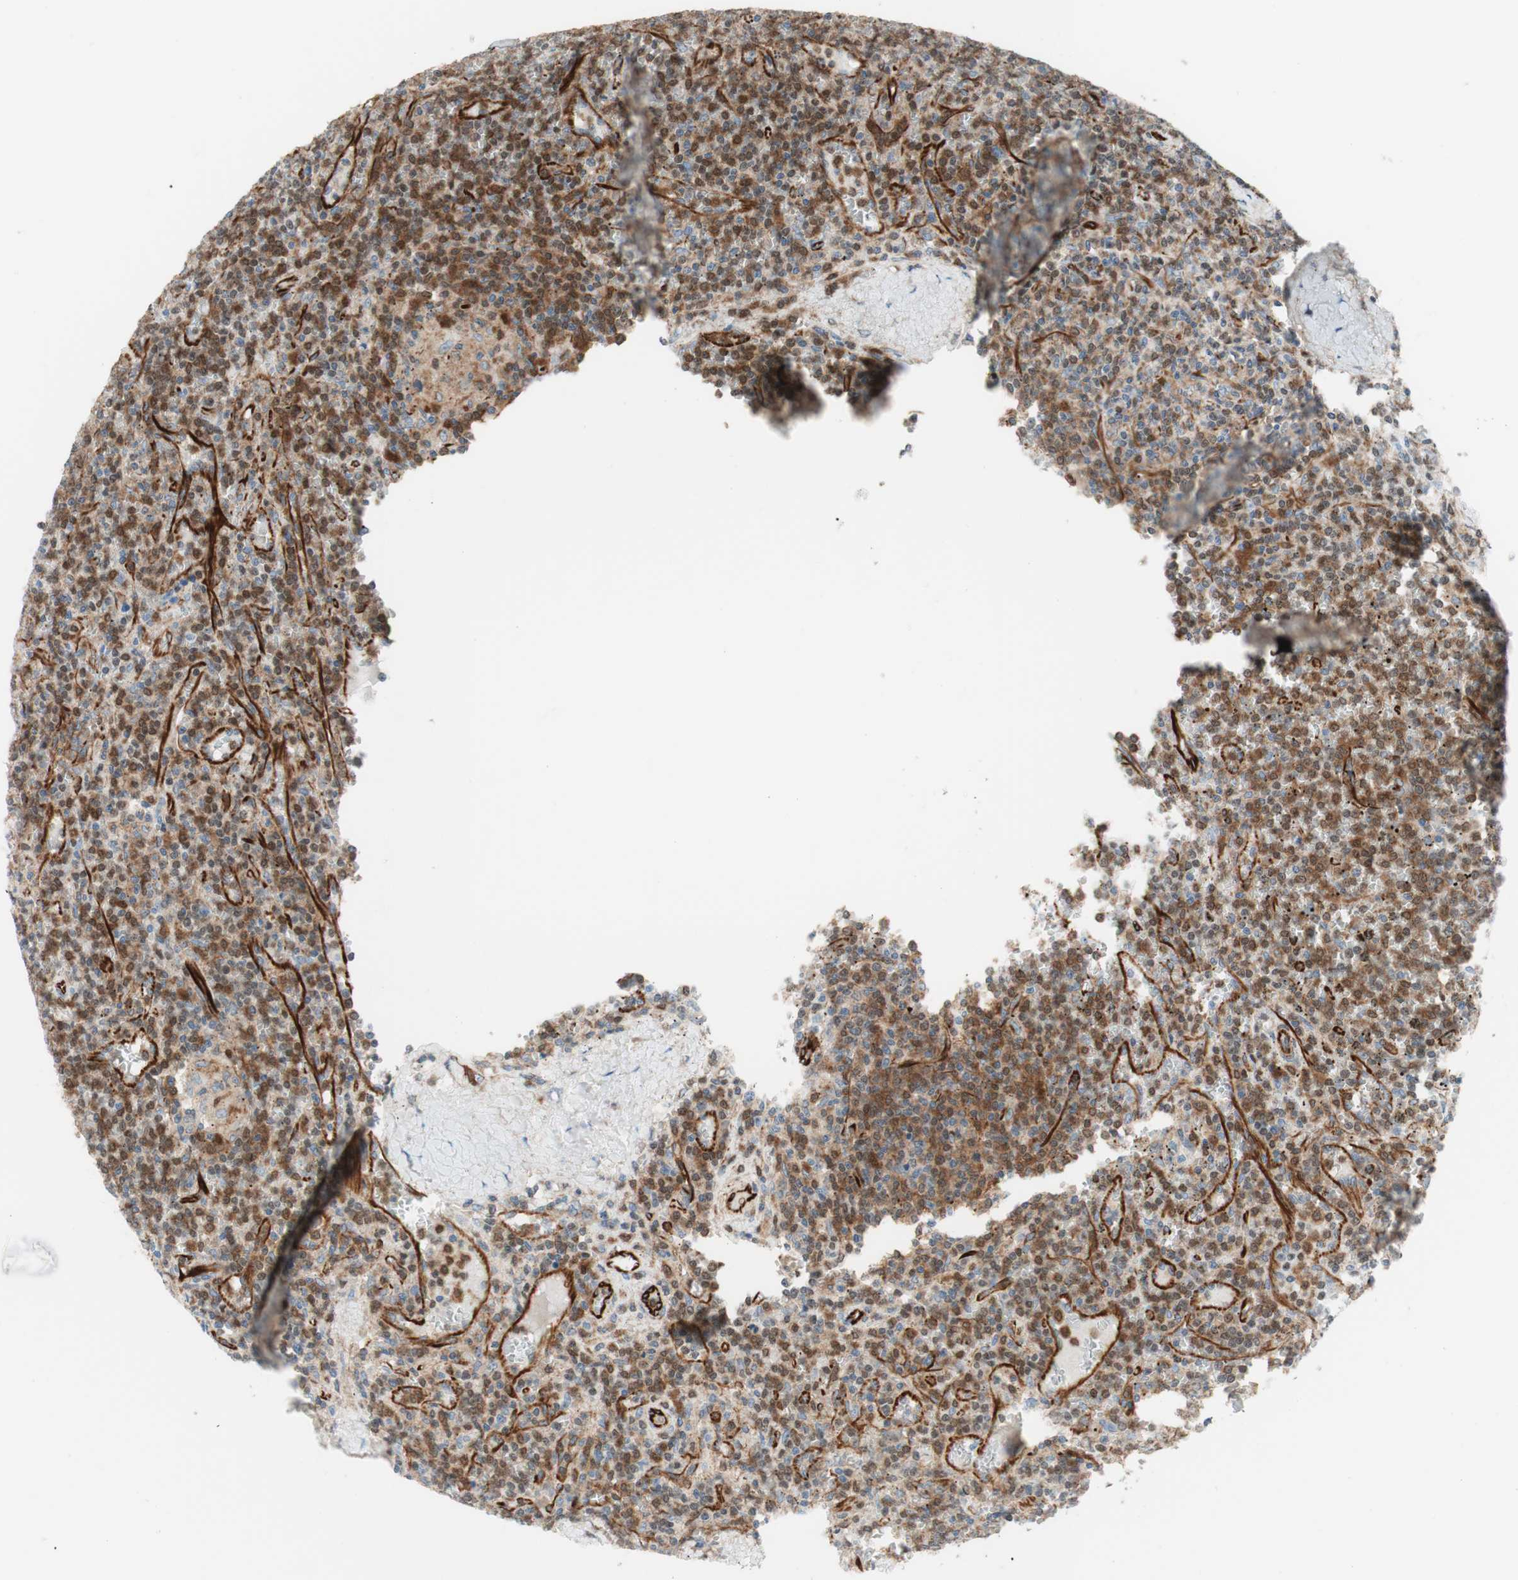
{"staining": {"intensity": "moderate", "quantity": ">75%", "location": "cytoplasmic/membranous,nuclear"}, "tissue": "lymphoma", "cell_type": "Tumor cells", "image_type": "cancer", "snomed": [{"axis": "morphology", "description": "Malignant lymphoma, non-Hodgkin's type, Low grade"}, {"axis": "topography", "description": "Spleen"}], "caption": "Tumor cells display moderate cytoplasmic/membranous and nuclear expression in approximately >75% of cells in lymphoma.", "gene": "POU2AF1", "patient": {"sex": "female", "age": 19}}